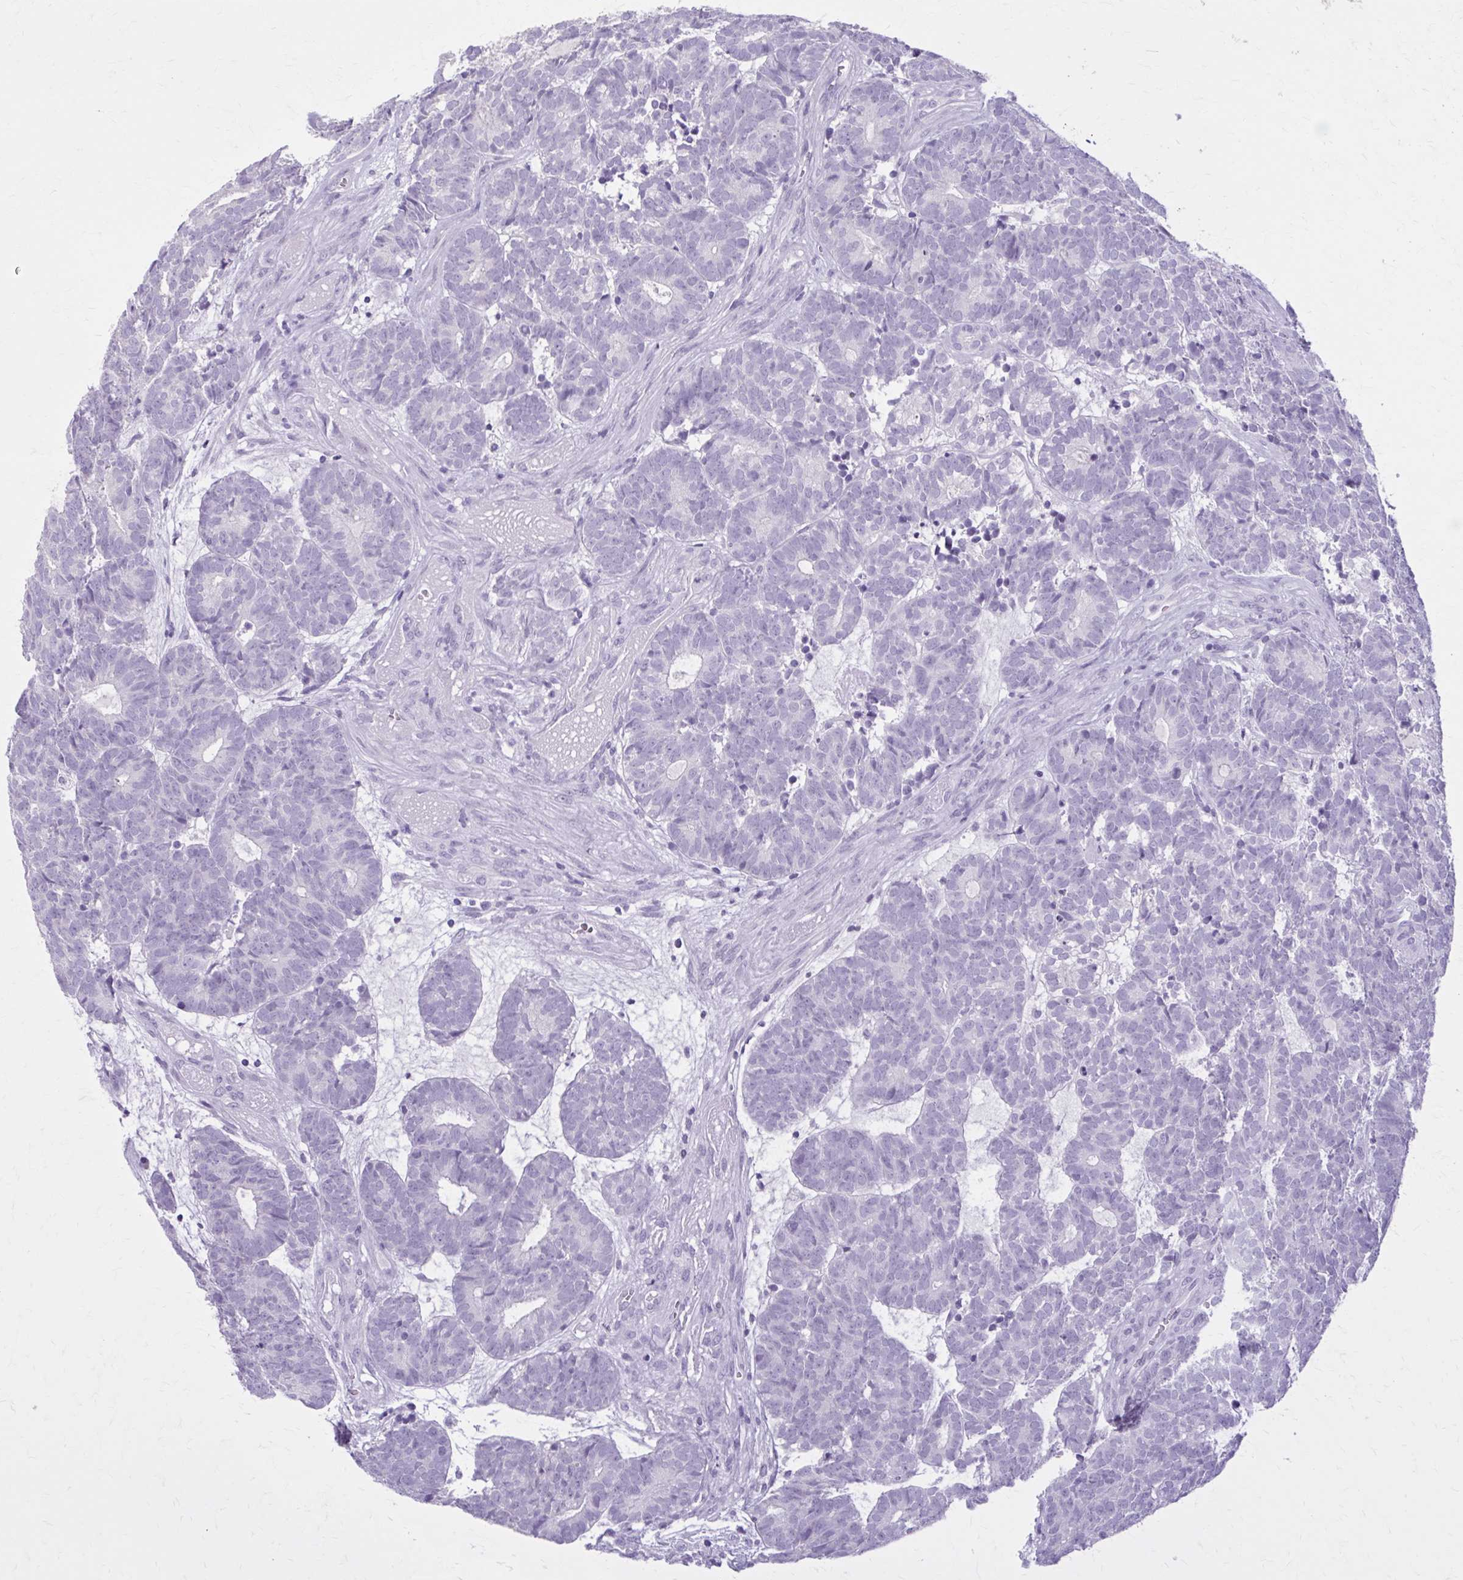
{"staining": {"intensity": "negative", "quantity": "none", "location": "none"}, "tissue": "head and neck cancer", "cell_type": "Tumor cells", "image_type": "cancer", "snomed": [{"axis": "morphology", "description": "Adenocarcinoma, NOS"}, {"axis": "topography", "description": "Head-Neck"}], "caption": "Head and neck adenocarcinoma stained for a protein using IHC shows no positivity tumor cells.", "gene": "OR4B1", "patient": {"sex": "female", "age": 81}}